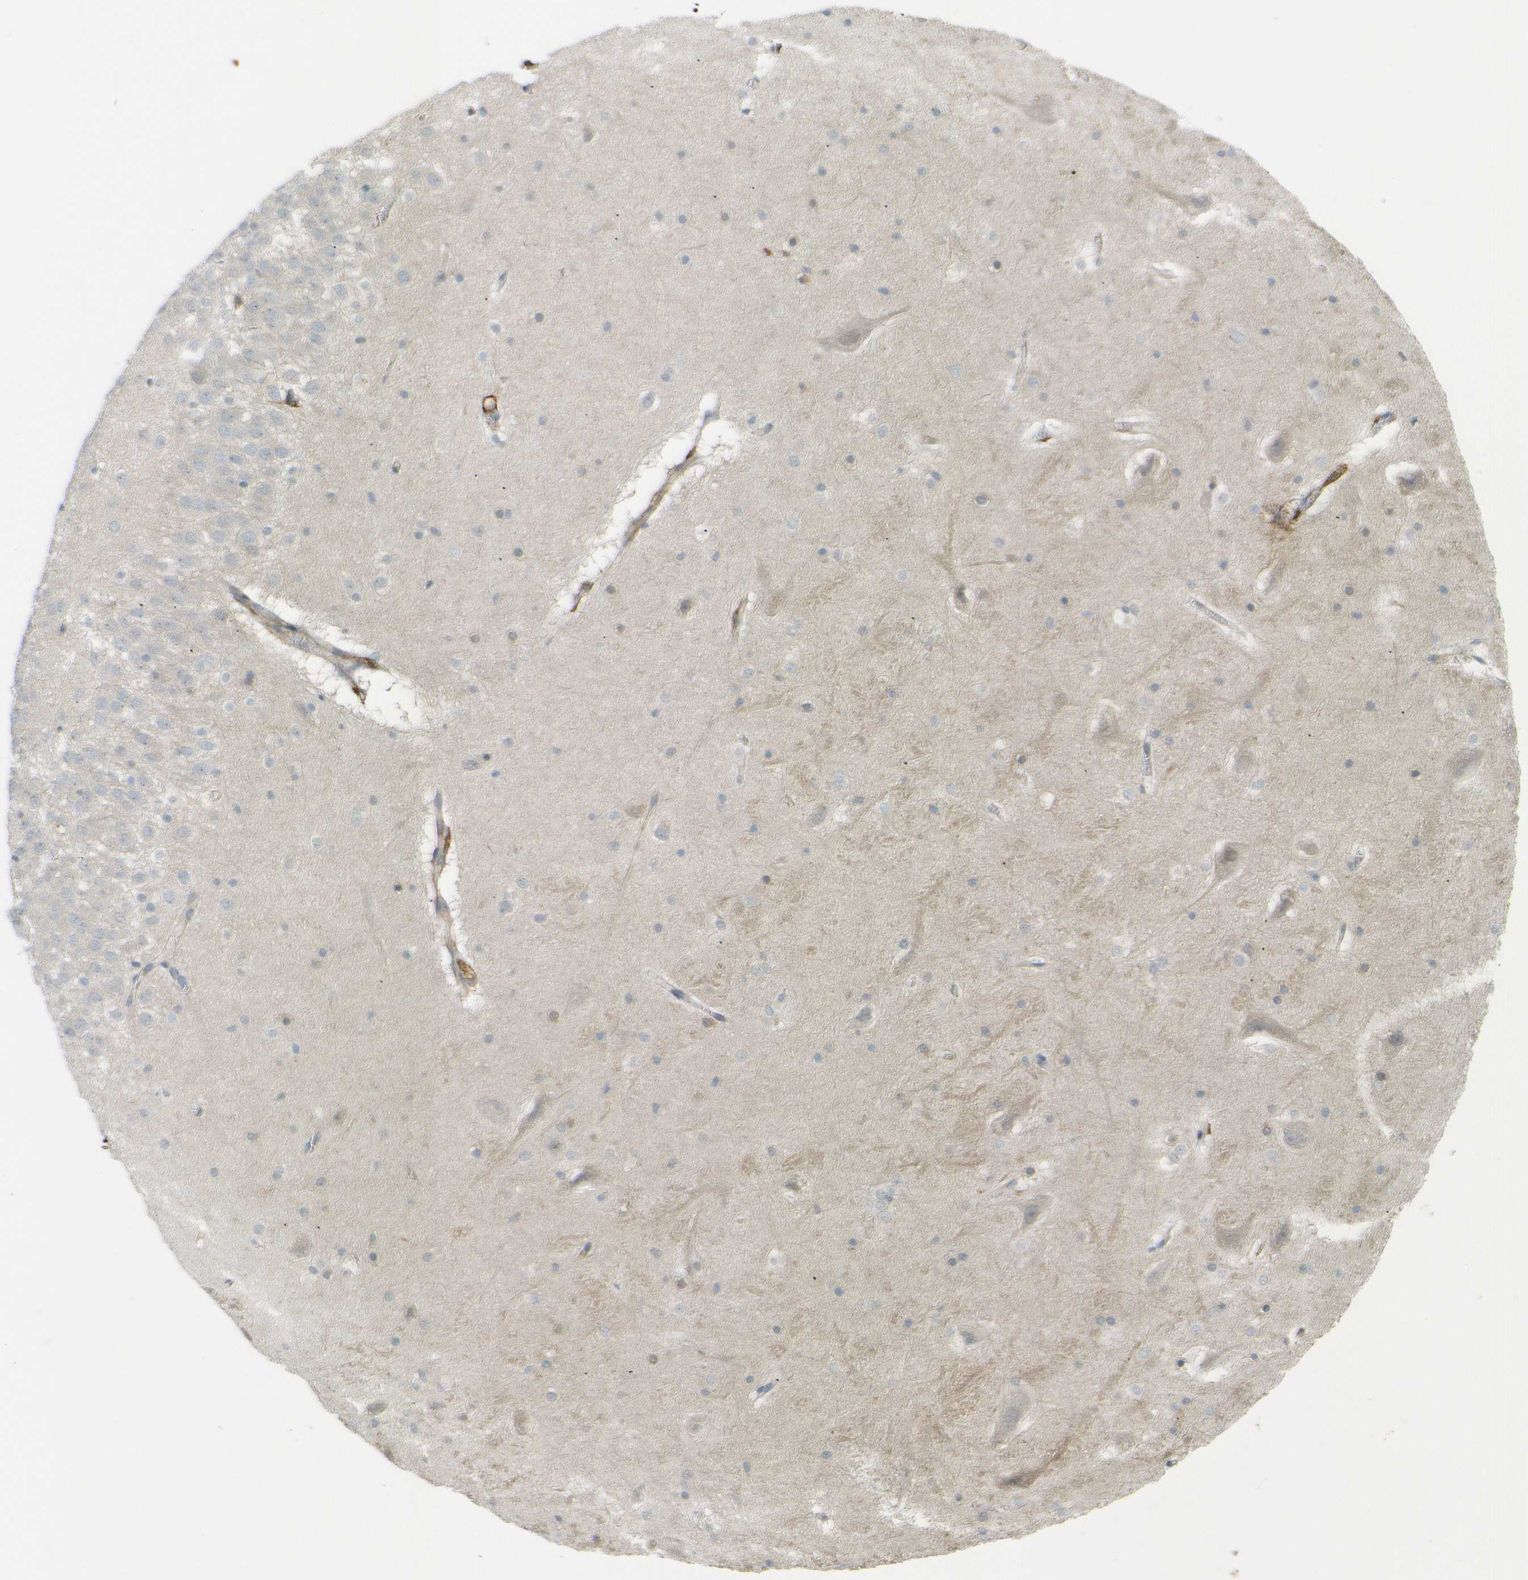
{"staining": {"intensity": "weak", "quantity": "25%-75%", "location": "cytoplasmic/membranous"}, "tissue": "hippocampus", "cell_type": "Glial cells", "image_type": "normal", "snomed": [{"axis": "morphology", "description": "Normal tissue, NOS"}, {"axis": "topography", "description": "Hippocampus"}], "caption": "A low amount of weak cytoplasmic/membranous positivity is identified in about 25%-75% of glial cells in benign hippocampus.", "gene": "DAB2", "patient": {"sex": "male", "age": 45}}